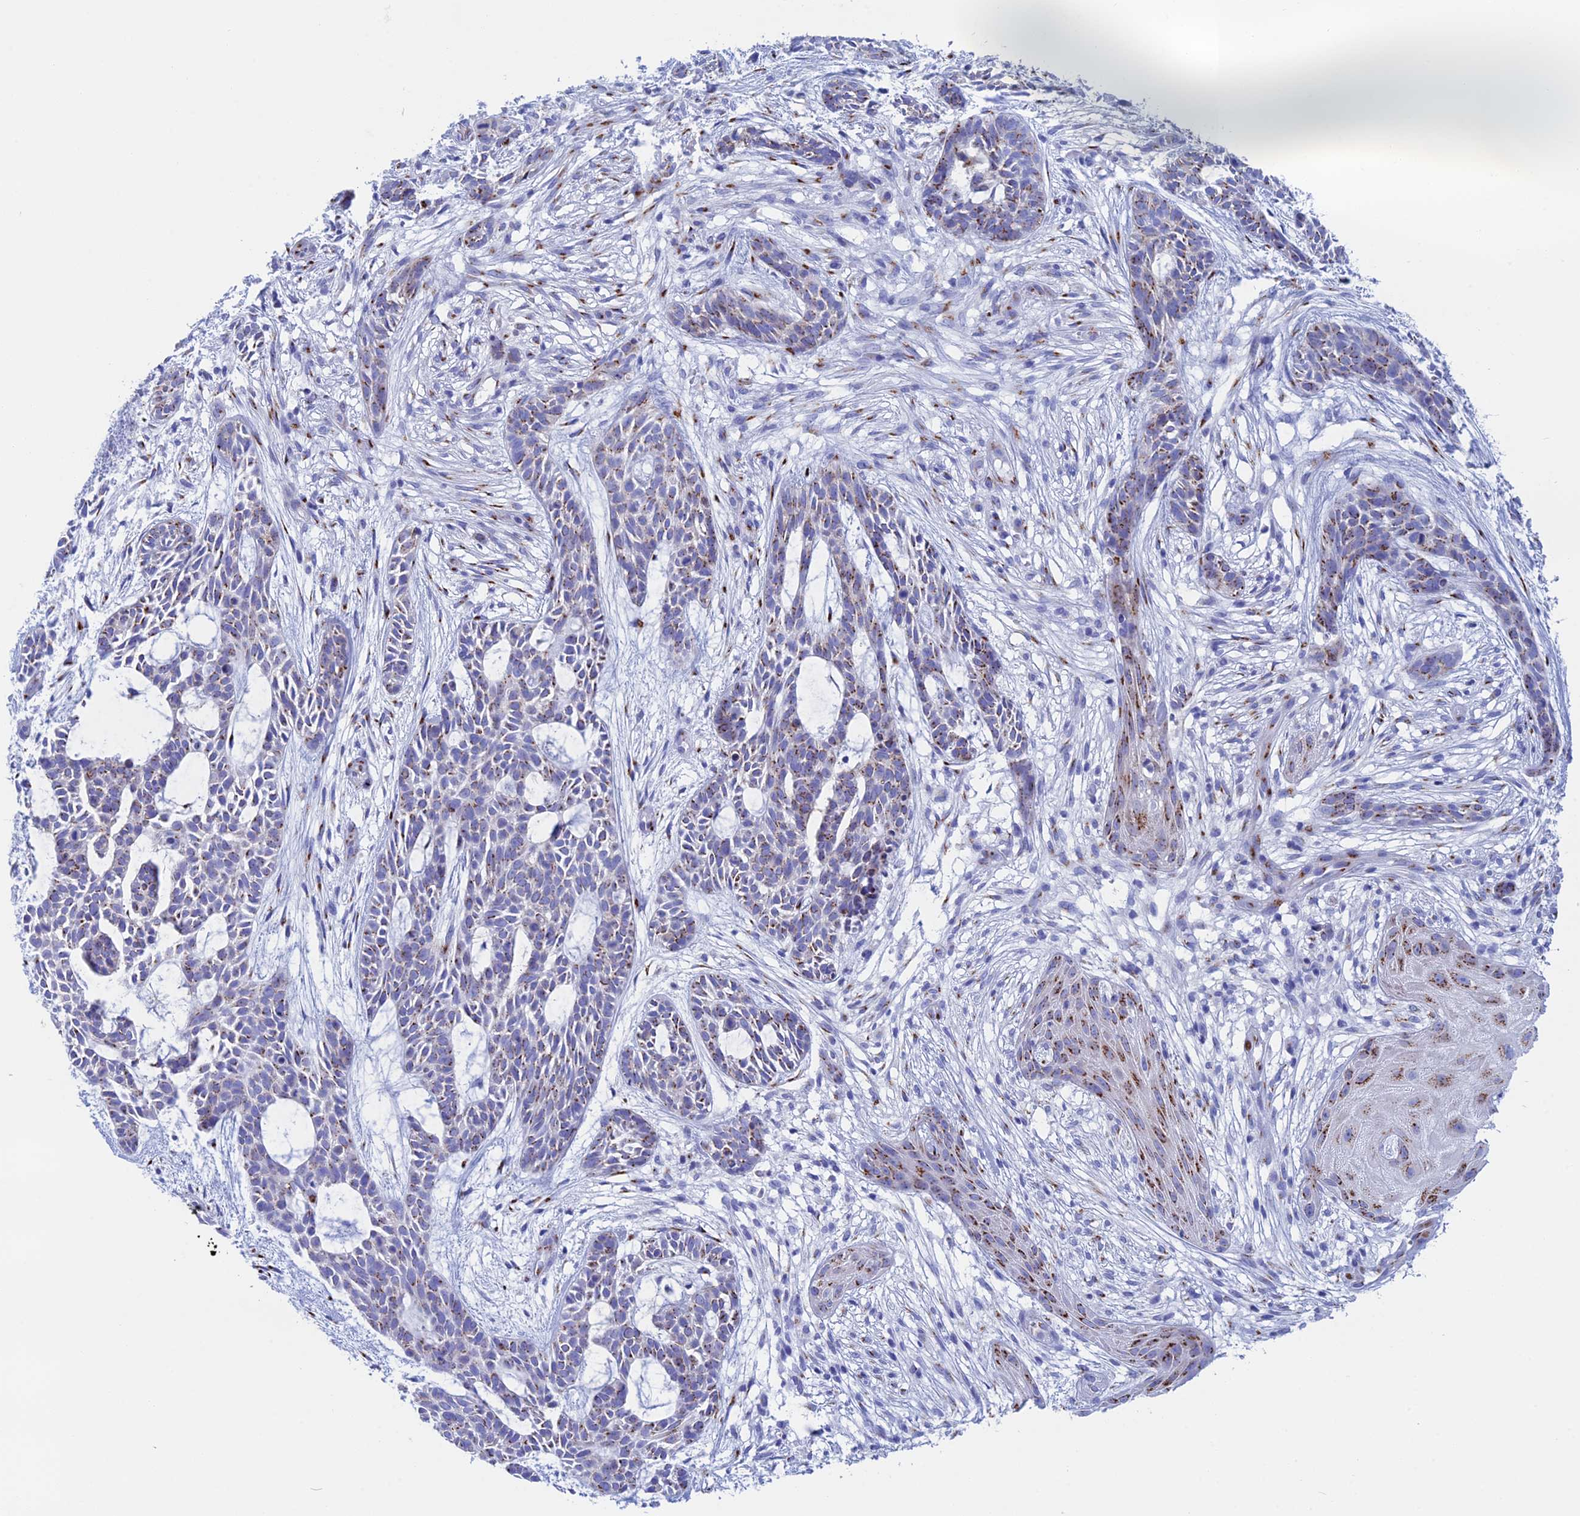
{"staining": {"intensity": "moderate", "quantity": "25%-75%", "location": "cytoplasmic/membranous"}, "tissue": "skin cancer", "cell_type": "Tumor cells", "image_type": "cancer", "snomed": [{"axis": "morphology", "description": "Basal cell carcinoma"}, {"axis": "topography", "description": "Skin"}], "caption": "Protein staining by immunohistochemistry (IHC) demonstrates moderate cytoplasmic/membranous positivity in about 25%-75% of tumor cells in skin cancer (basal cell carcinoma).", "gene": "ERICH4", "patient": {"sex": "male", "age": 89}}